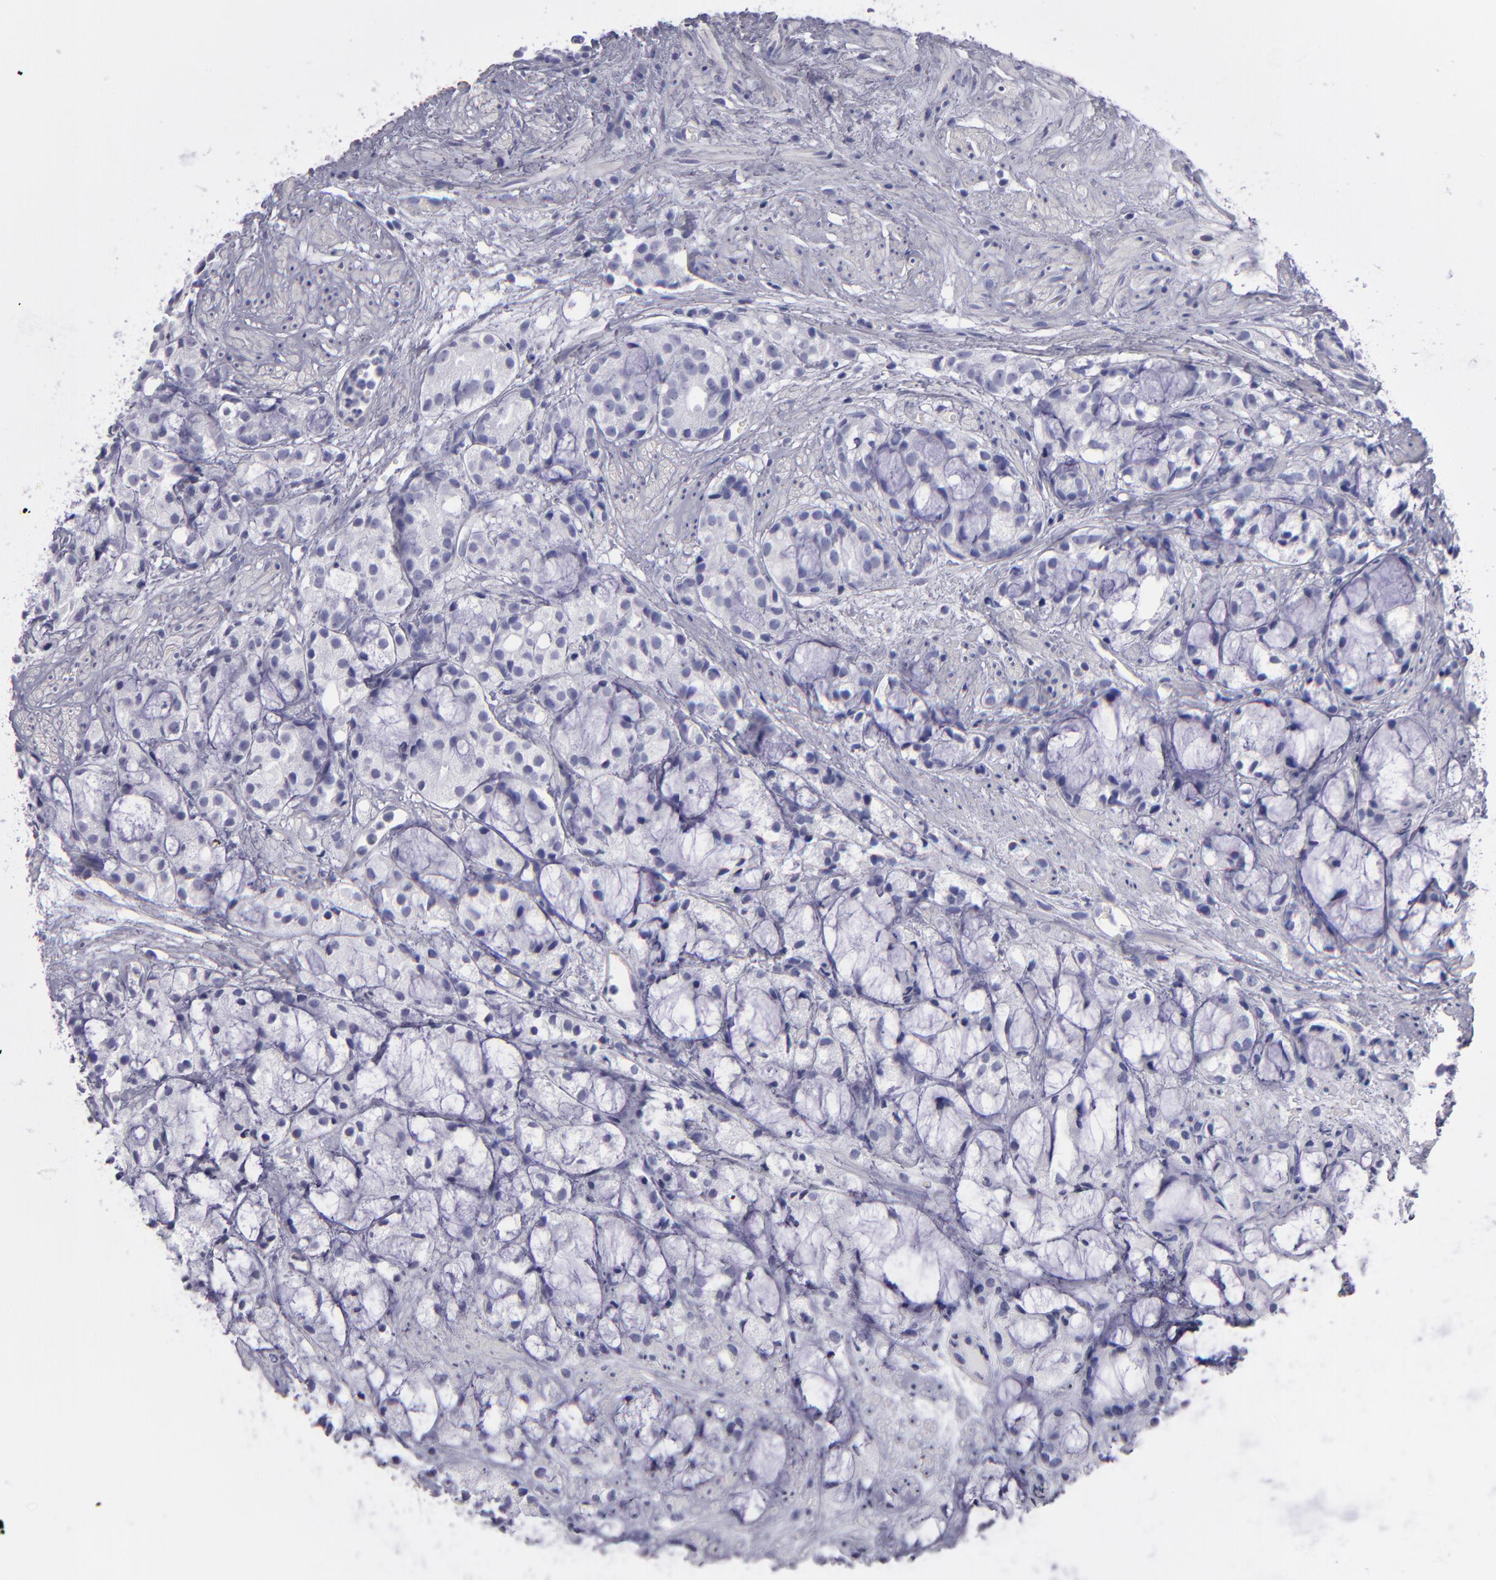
{"staining": {"intensity": "negative", "quantity": "none", "location": "none"}, "tissue": "prostate cancer", "cell_type": "Tumor cells", "image_type": "cancer", "snomed": [{"axis": "morphology", "description": "Adenocarcinoma, High grade"}, {"axis": "topography", "description": "Prostate"}], "caption": "Image shows no protein expression in tumor cells of prostate cancer (high-grade adenocarcinoma) tissue.", "gene": "MB", "patient": {"sex": "male", "age": 85}}